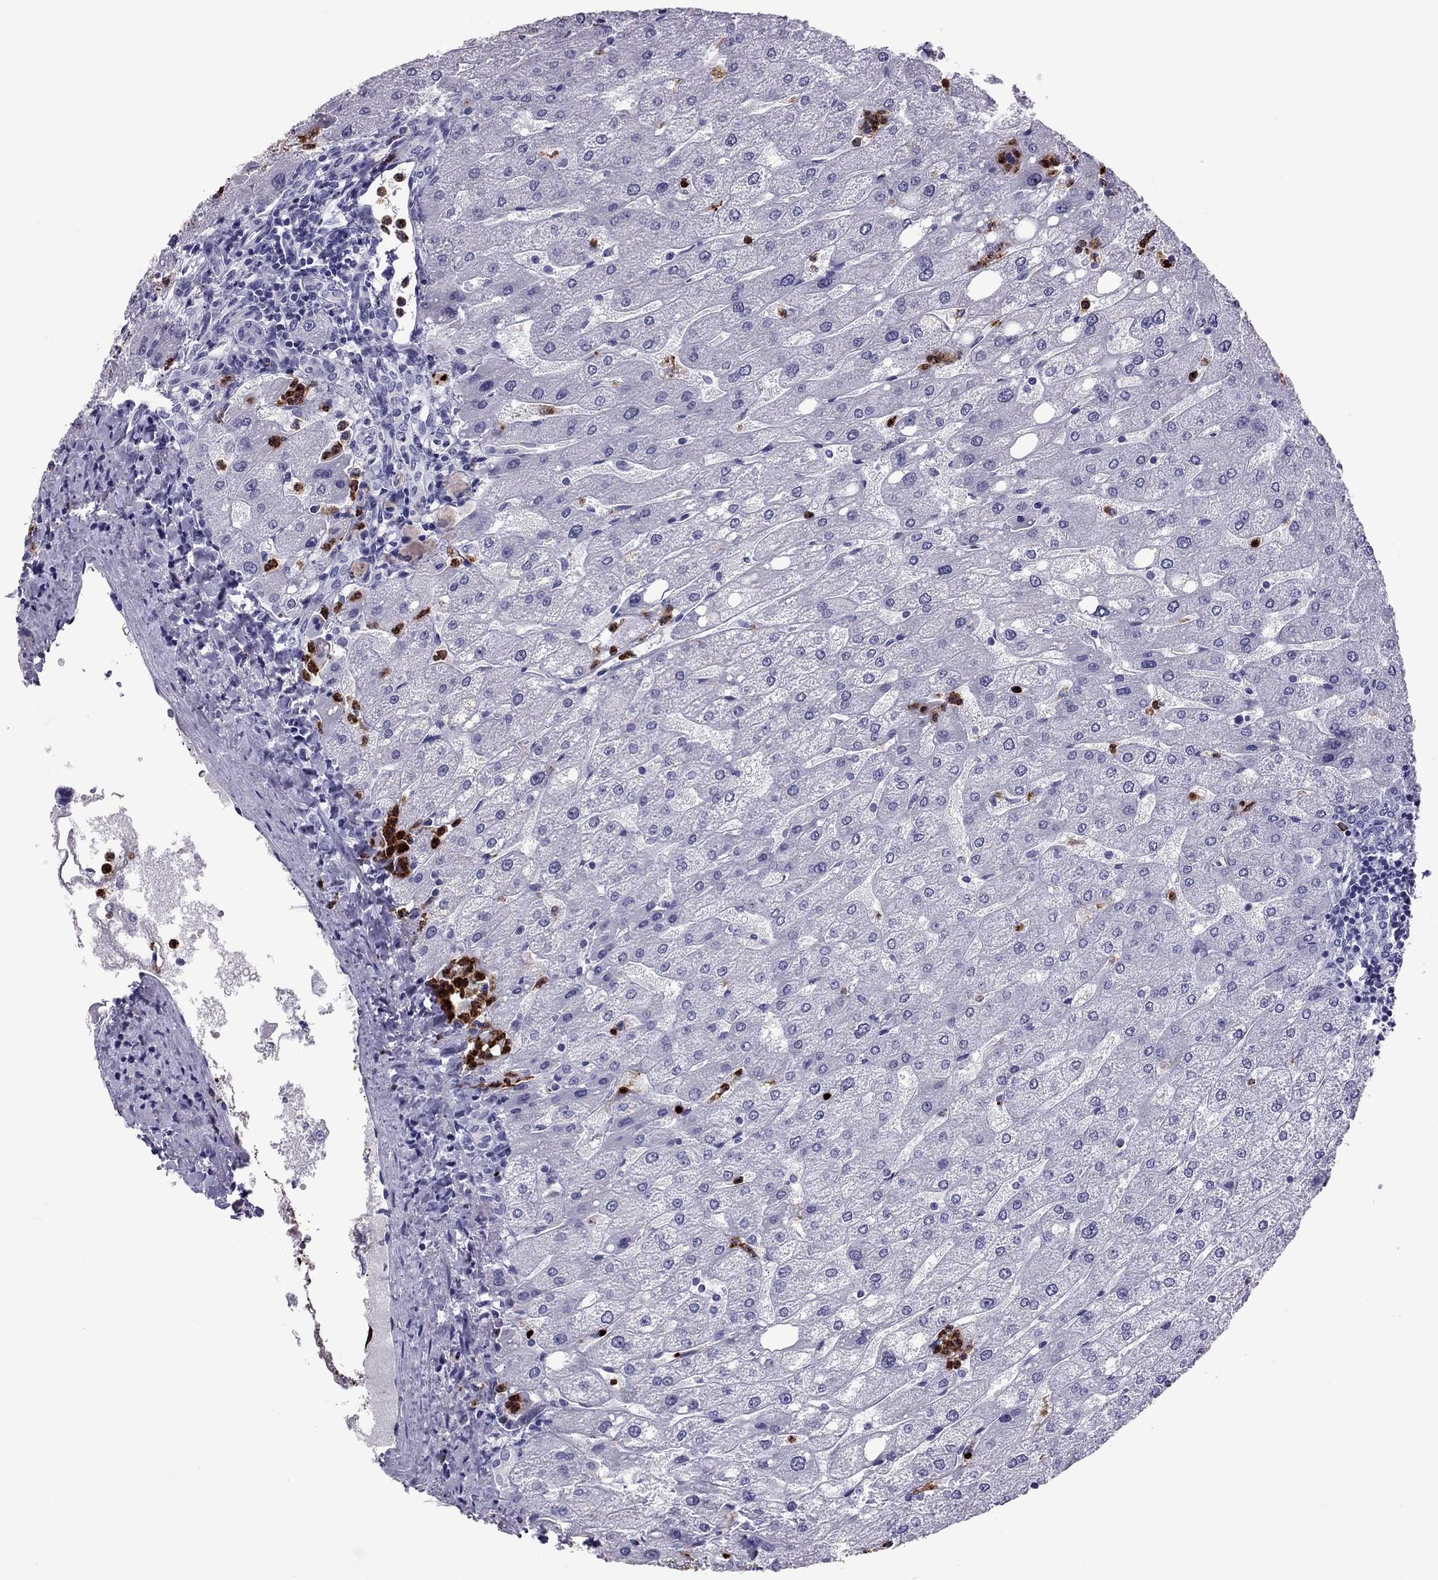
{"staining": {"intensity": "negative", "quantity": "none", "location": "none"}, "tissue": "liver", "cell_type": "Cholangiocytes", "image_type": "normal", "snomed": [{"axis": "morphology", "description": "Normal tissue, NOS"}, {"axis": "topography", "description": "Liver"}], "caption": "A high-resolution histopathology image shows immunohistochemistry staining of unremarkable liver, which shows no significant positivity in cholangiocytes.", "gene": "CCL27", "patient": {"sex": "male", "age": 67}}